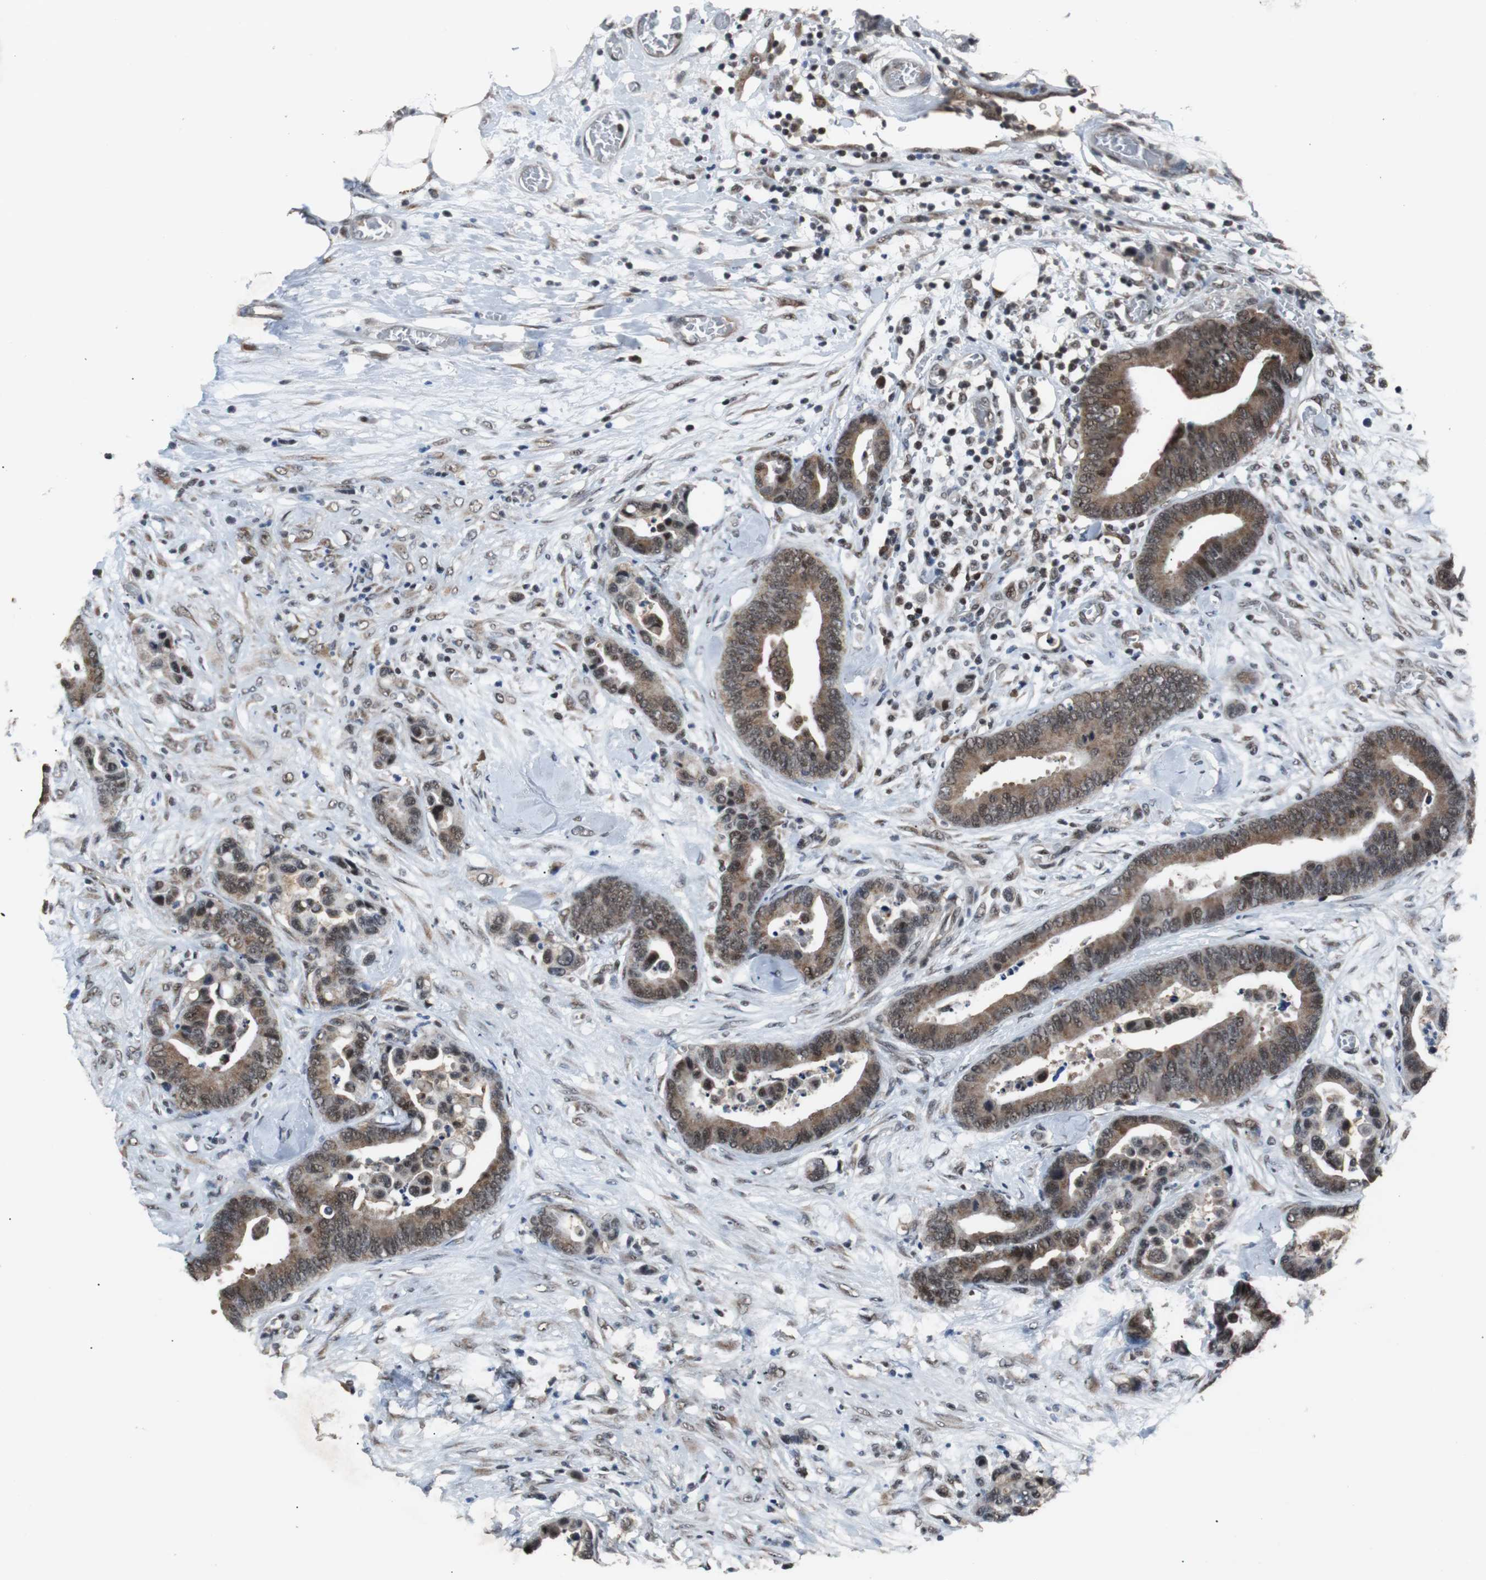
{"staining": {"intensity": "moderate", "quantity": ">75%", "location": "cytoplasmic/membranous,nuclear"}, "tissue": "colorectal cancer", "cell_type": "Tumor cells", "image_type": "cancer", "snomed": [{"axis": "morphology", "description": "Adenocarcinoma, NOS"}, {"axis": "topography", "description": "Colon"}], "caption": "Immunohistochemistry (DAB (3,3'-diaminobenzidine)) staining of colorectal cancer displays moderate cytoplasmic/membranous and nuclear protein staining in approximately >75% of tumor cells.", "gene": "USP28", "patient": {"sex": "male", "age": 82}}